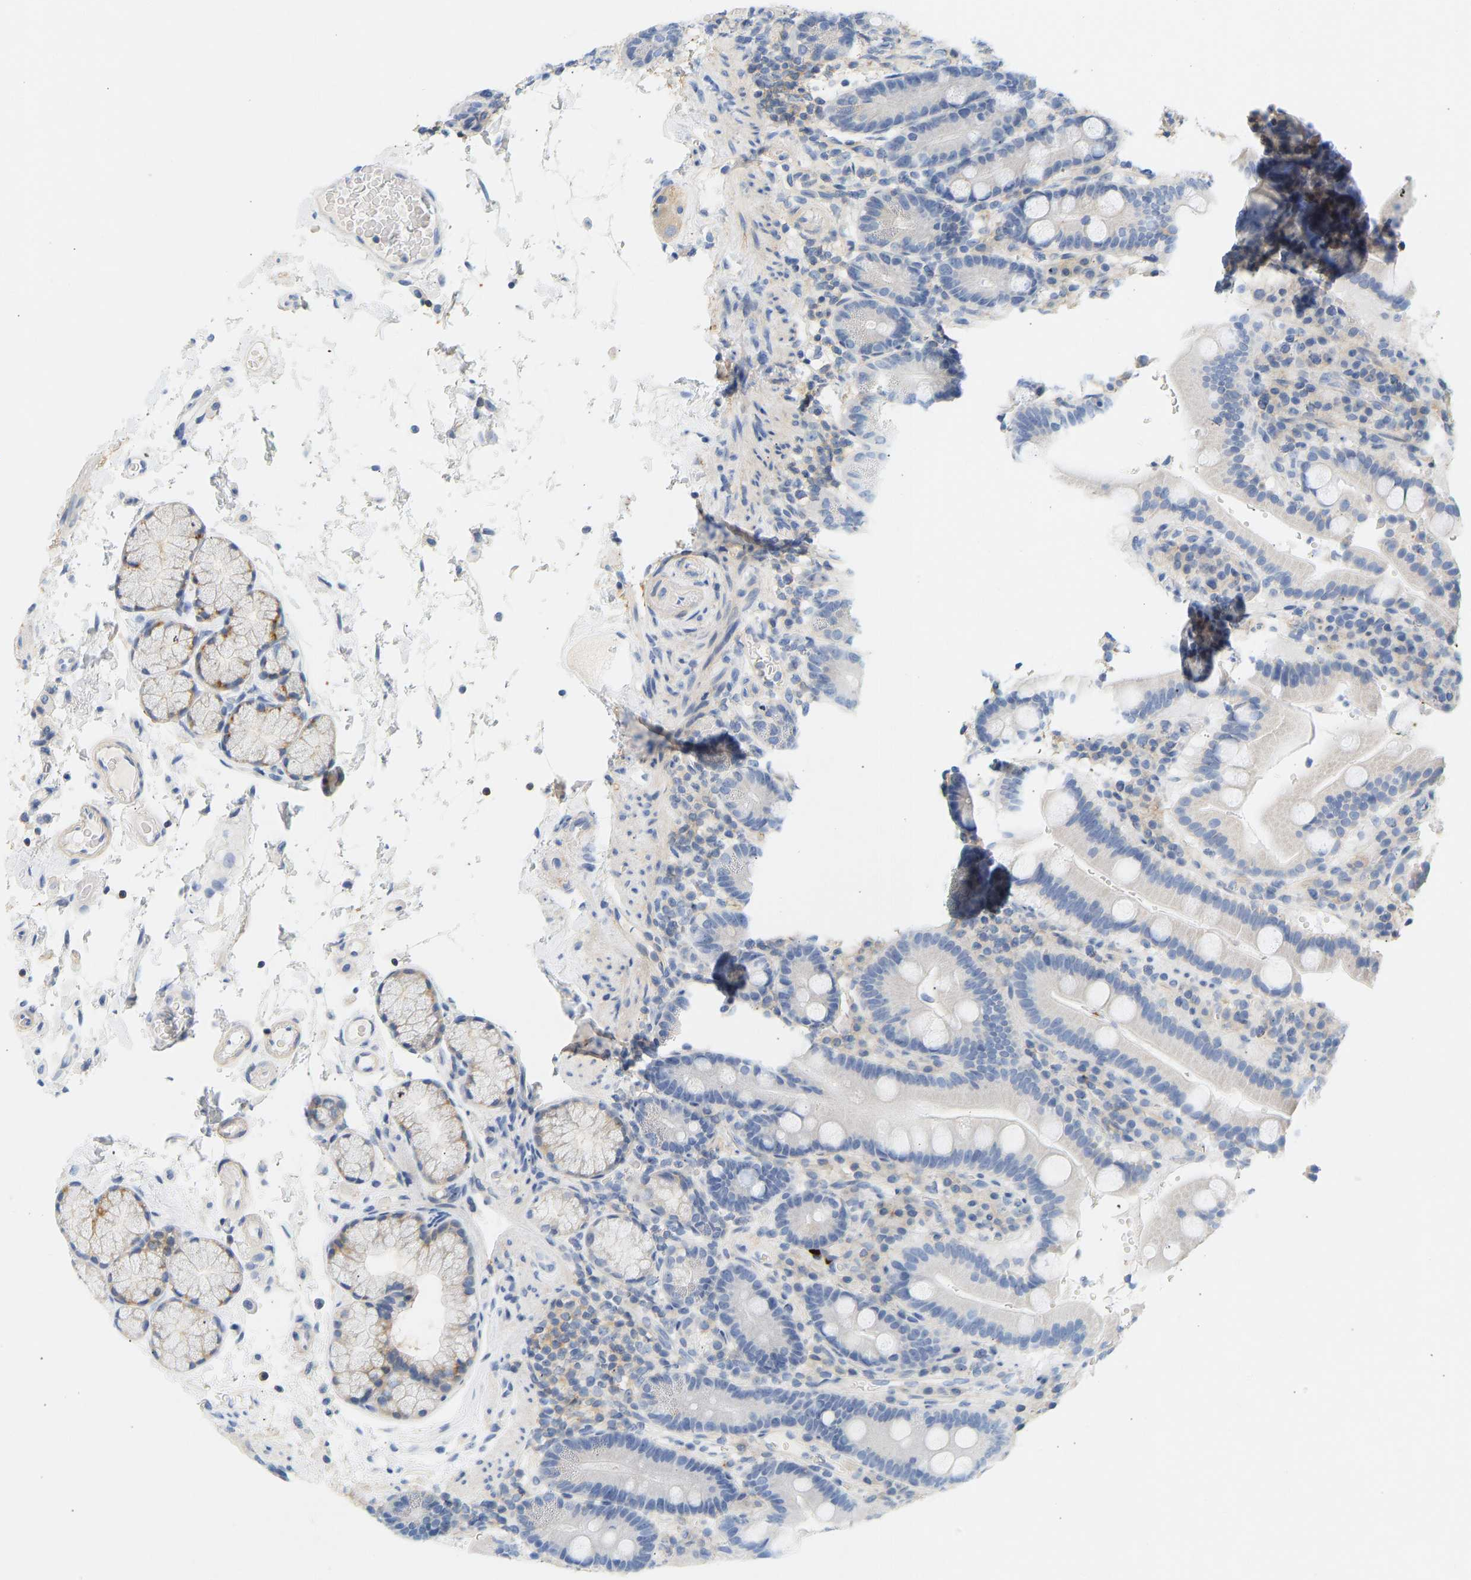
{"staining": {"intensity": "negative", "quantity": "none", "location": "none"}, "tissue": "duodenum", "cell_type": "Glandular cells", "image_type": "normal", "snomed": [{"axis": "morphology", "description": "Normal tissue, NOS"}, {"axis": "topography", "description": "Small intestine, NOS"}], "caption": "The immunohistochemistry image has no significant positivity in glandular cells of duodenum.", "gene": "BVES", "patient": {"sex": "female", "age": 71}}